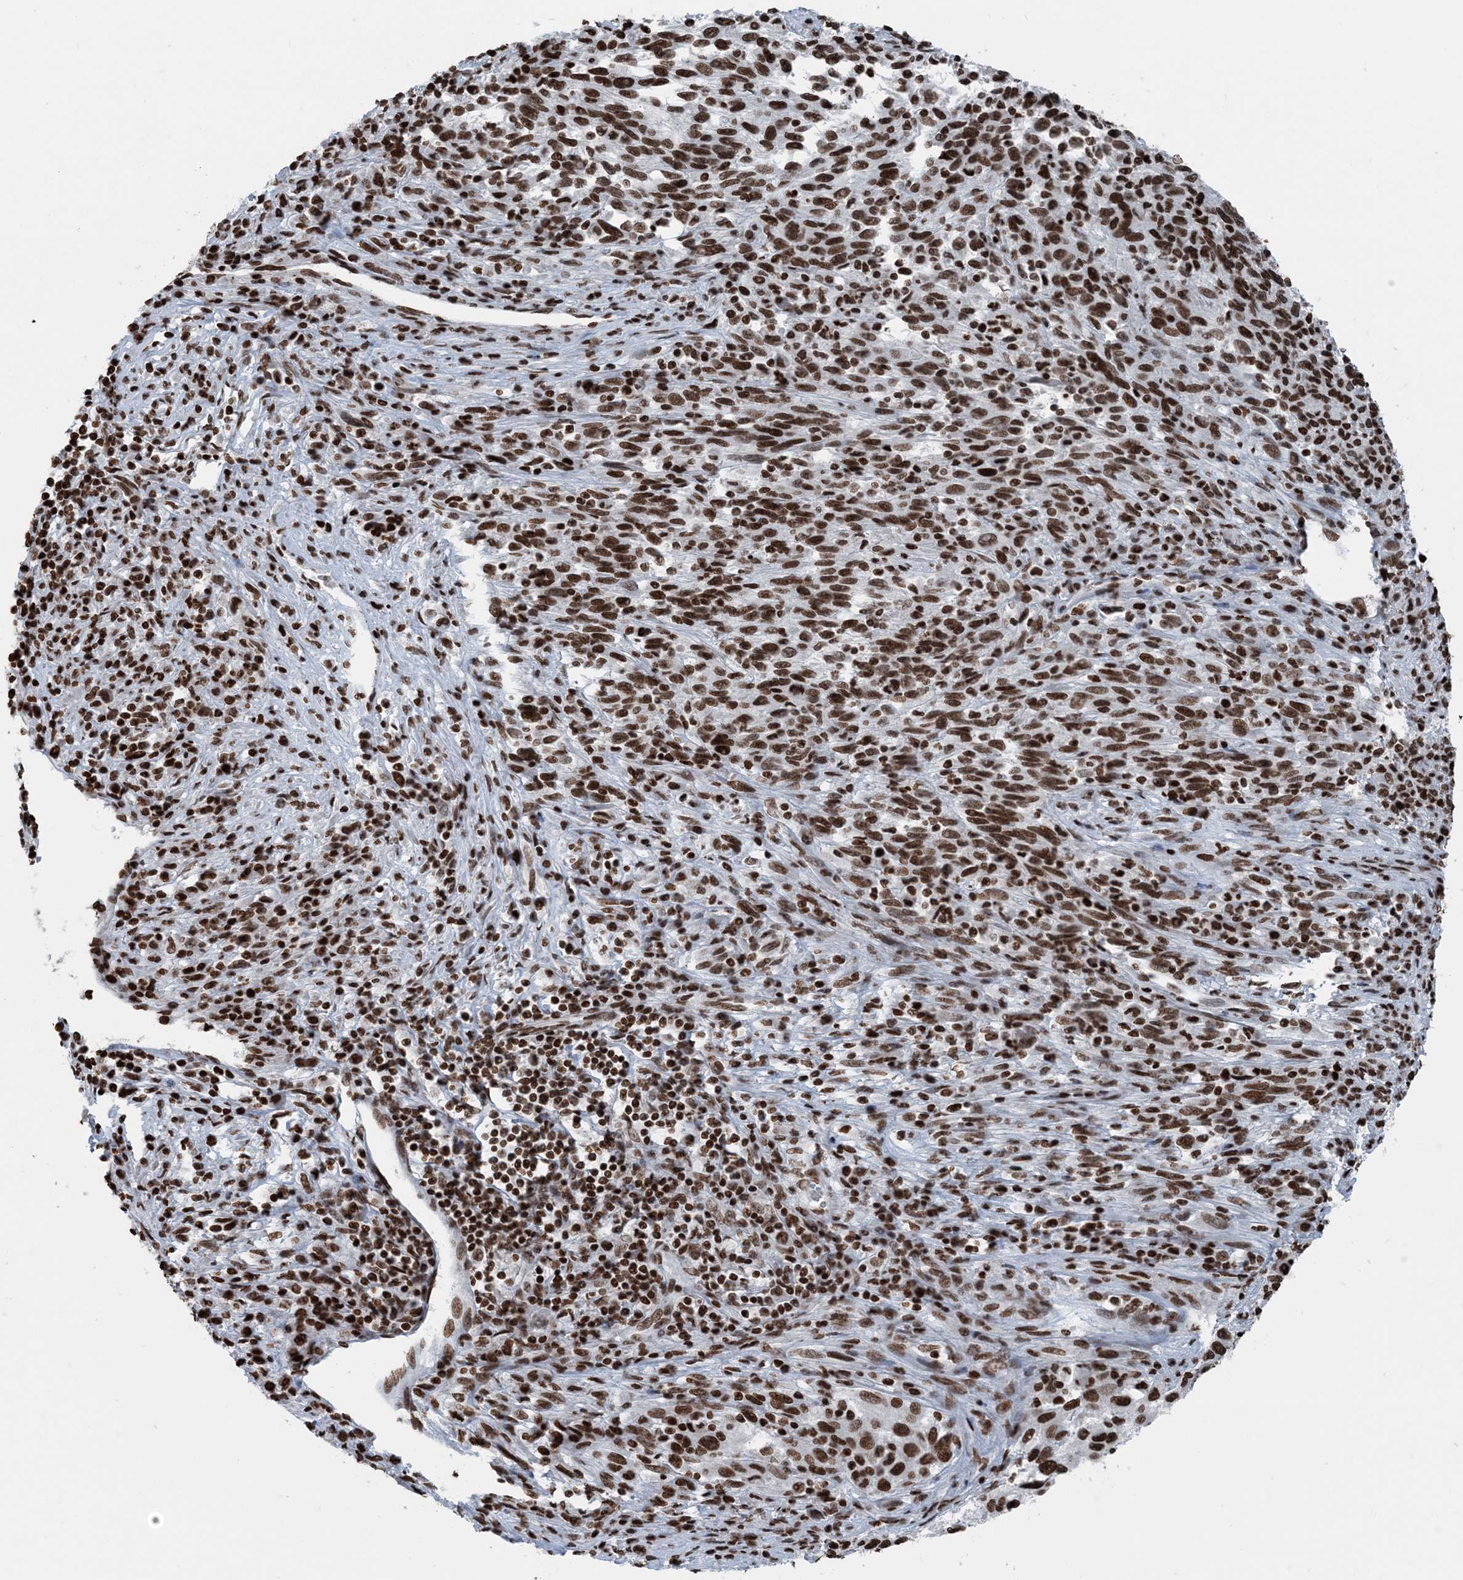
{"staining": {"intensity": "strong", "quantity": ">75%", "location": "nuclear"}, "tissue": "melanoma", "cell_type": "Tumor cells", "image_type": "cancer", "snomed": [{"axis": "morphology", "description": "Malignant melanoma, Metastatic site"}, {"axis": "topography", "description": "Lymph node"}], "caption": "Immunohistochemistry (IHC) of human malignant melanoma (metastatic site) demonstrates high levels of strong nuclear positivity in approximately >75% of tumor cells. Immunohistochemistry stains the protein of interest in brown and the nuclei are stained blue.", "gene": "H3-3B", "patient": {"sex": "male", "age": 61}}